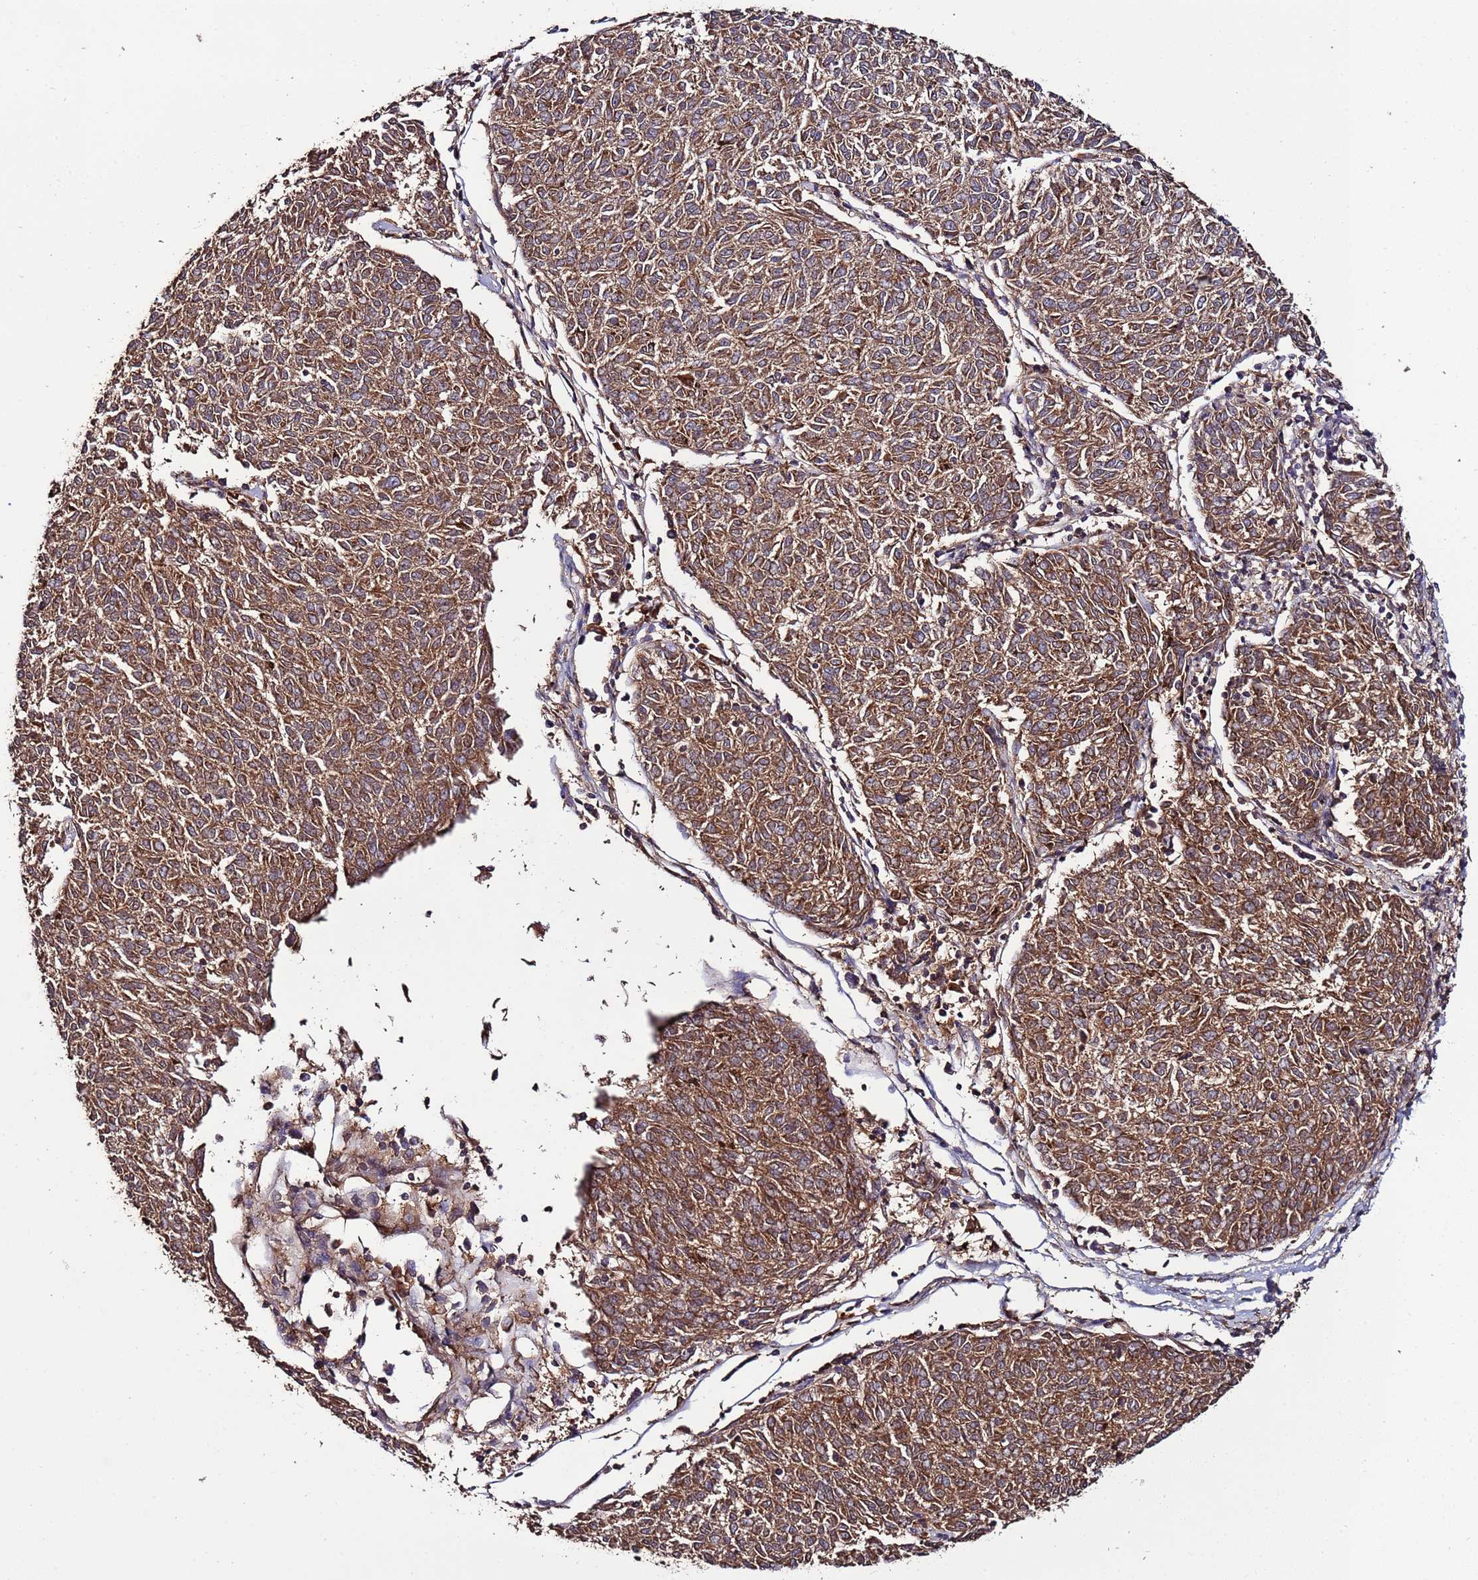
{"staining": {"intensity": "moderate", "quantity": ">75%", "location": "cytoplasmic/membranous"}, "tissue": "melanoma", "cell_type": "Tumor cells", "image_type": "cancer", "snomed": [{"axis": "morphology", "description": "Malignant melanoma, NOS"}, {"axis": "topography", "description": "Skin"}], "caption": "This micrograph shows malignant melanoma stained with immunohistochemistry (IHC) to label a protein in brown. The cytoplasmic/membranous of tumor cells show moderate positivity for the protein. Nuclei are counter-stained blue.", "gene": "RPS15A", "patient": {"sex": "female", "age": 72}}